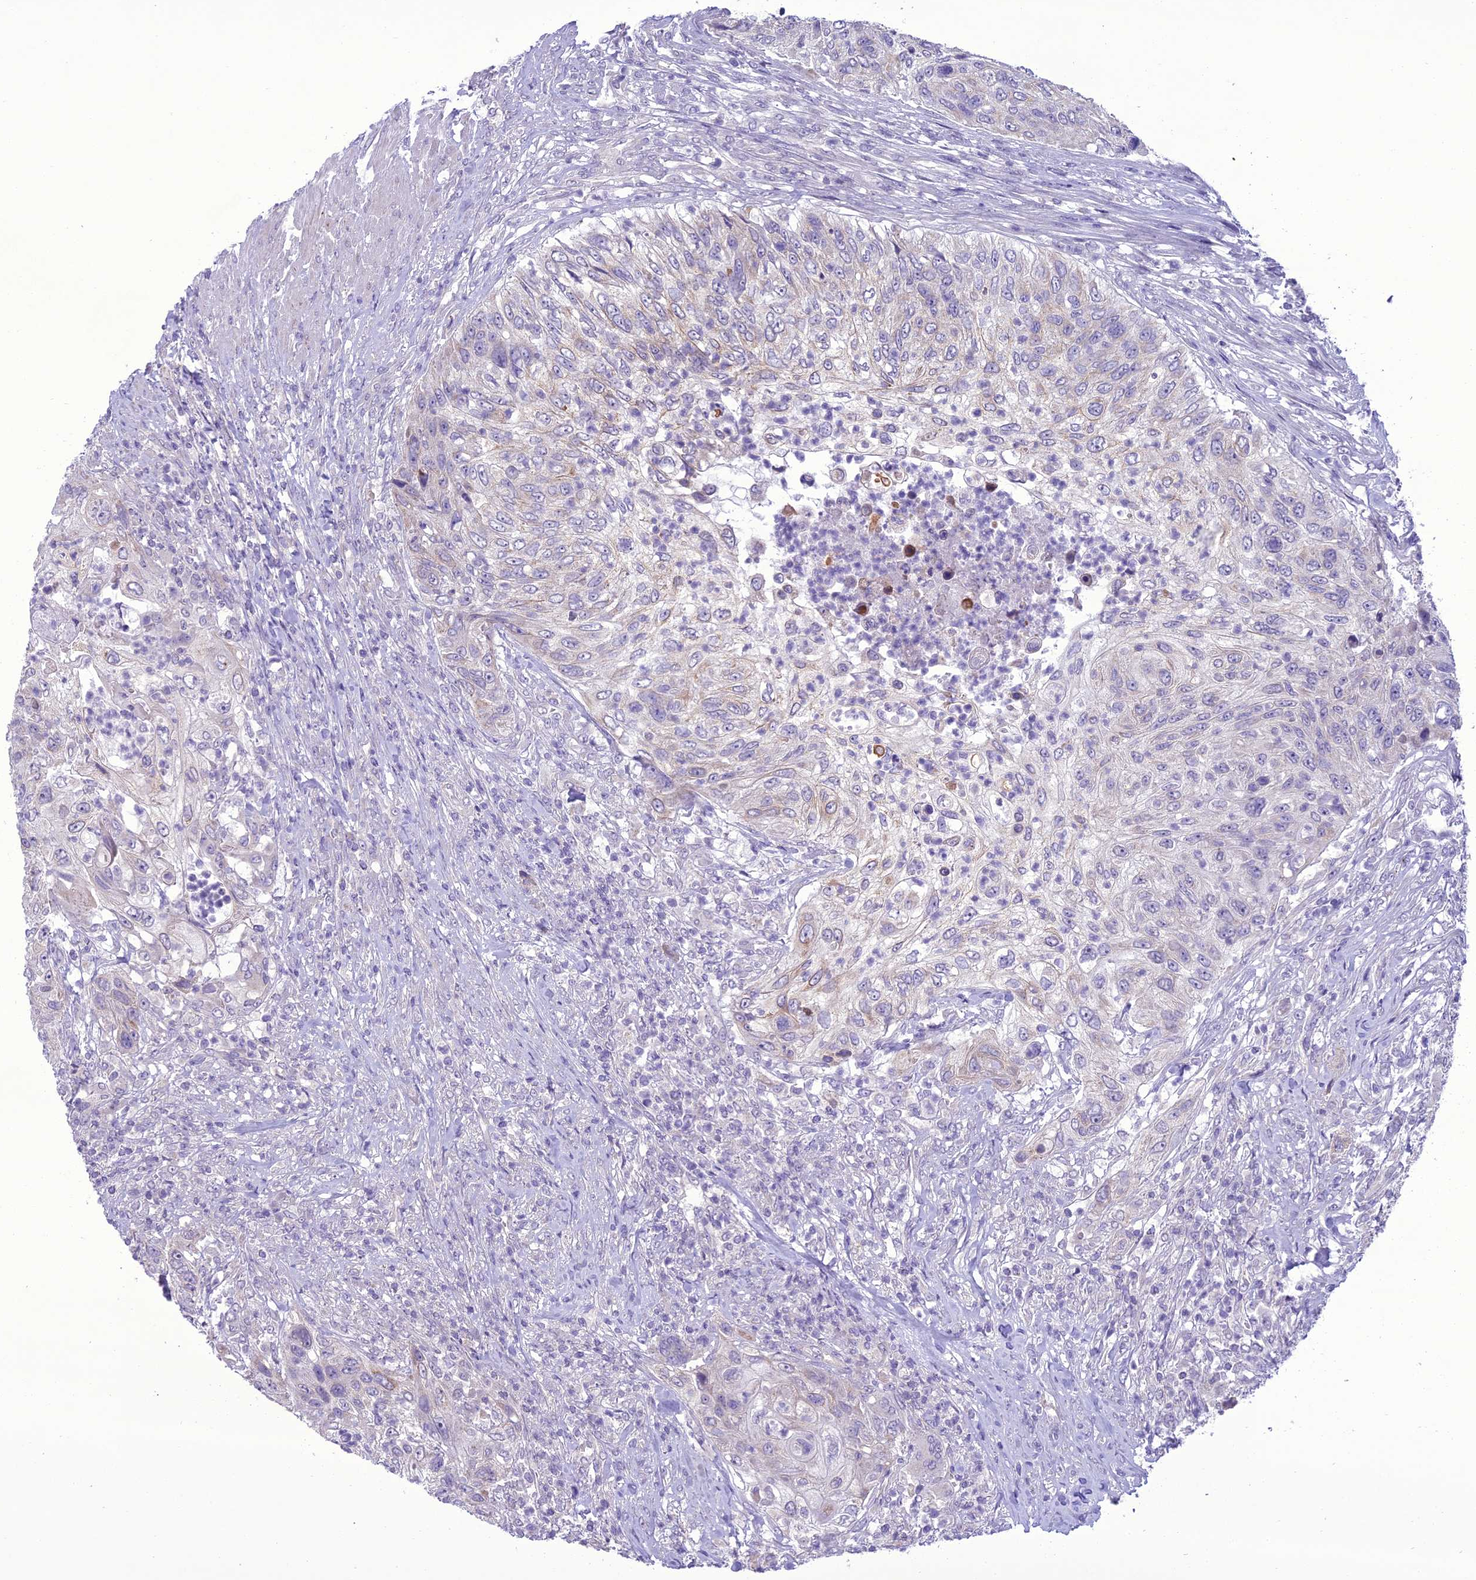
{"staining": {"intensity": "negative", "quantity": "none", "location": "none"}, "tissue": "urothelial cancer", "cell_type": "Tumor cells", "image_type": "cancer", "snomed": [{"axis": "morphology", "description": "Urothelial carcinoma, High grade"}, {"axis": "topography", "description": "Urinary bladder"}], "caption": "IHC micrograph of neoplastic tissue: high-grade urothelial carcinoma stained with DAB (3,3'-diaminobenzidine) exhibits no significant protein staining in tumor cells.", "gene": "SCRT1", "patient": {"sex": "female", "age": 60}}